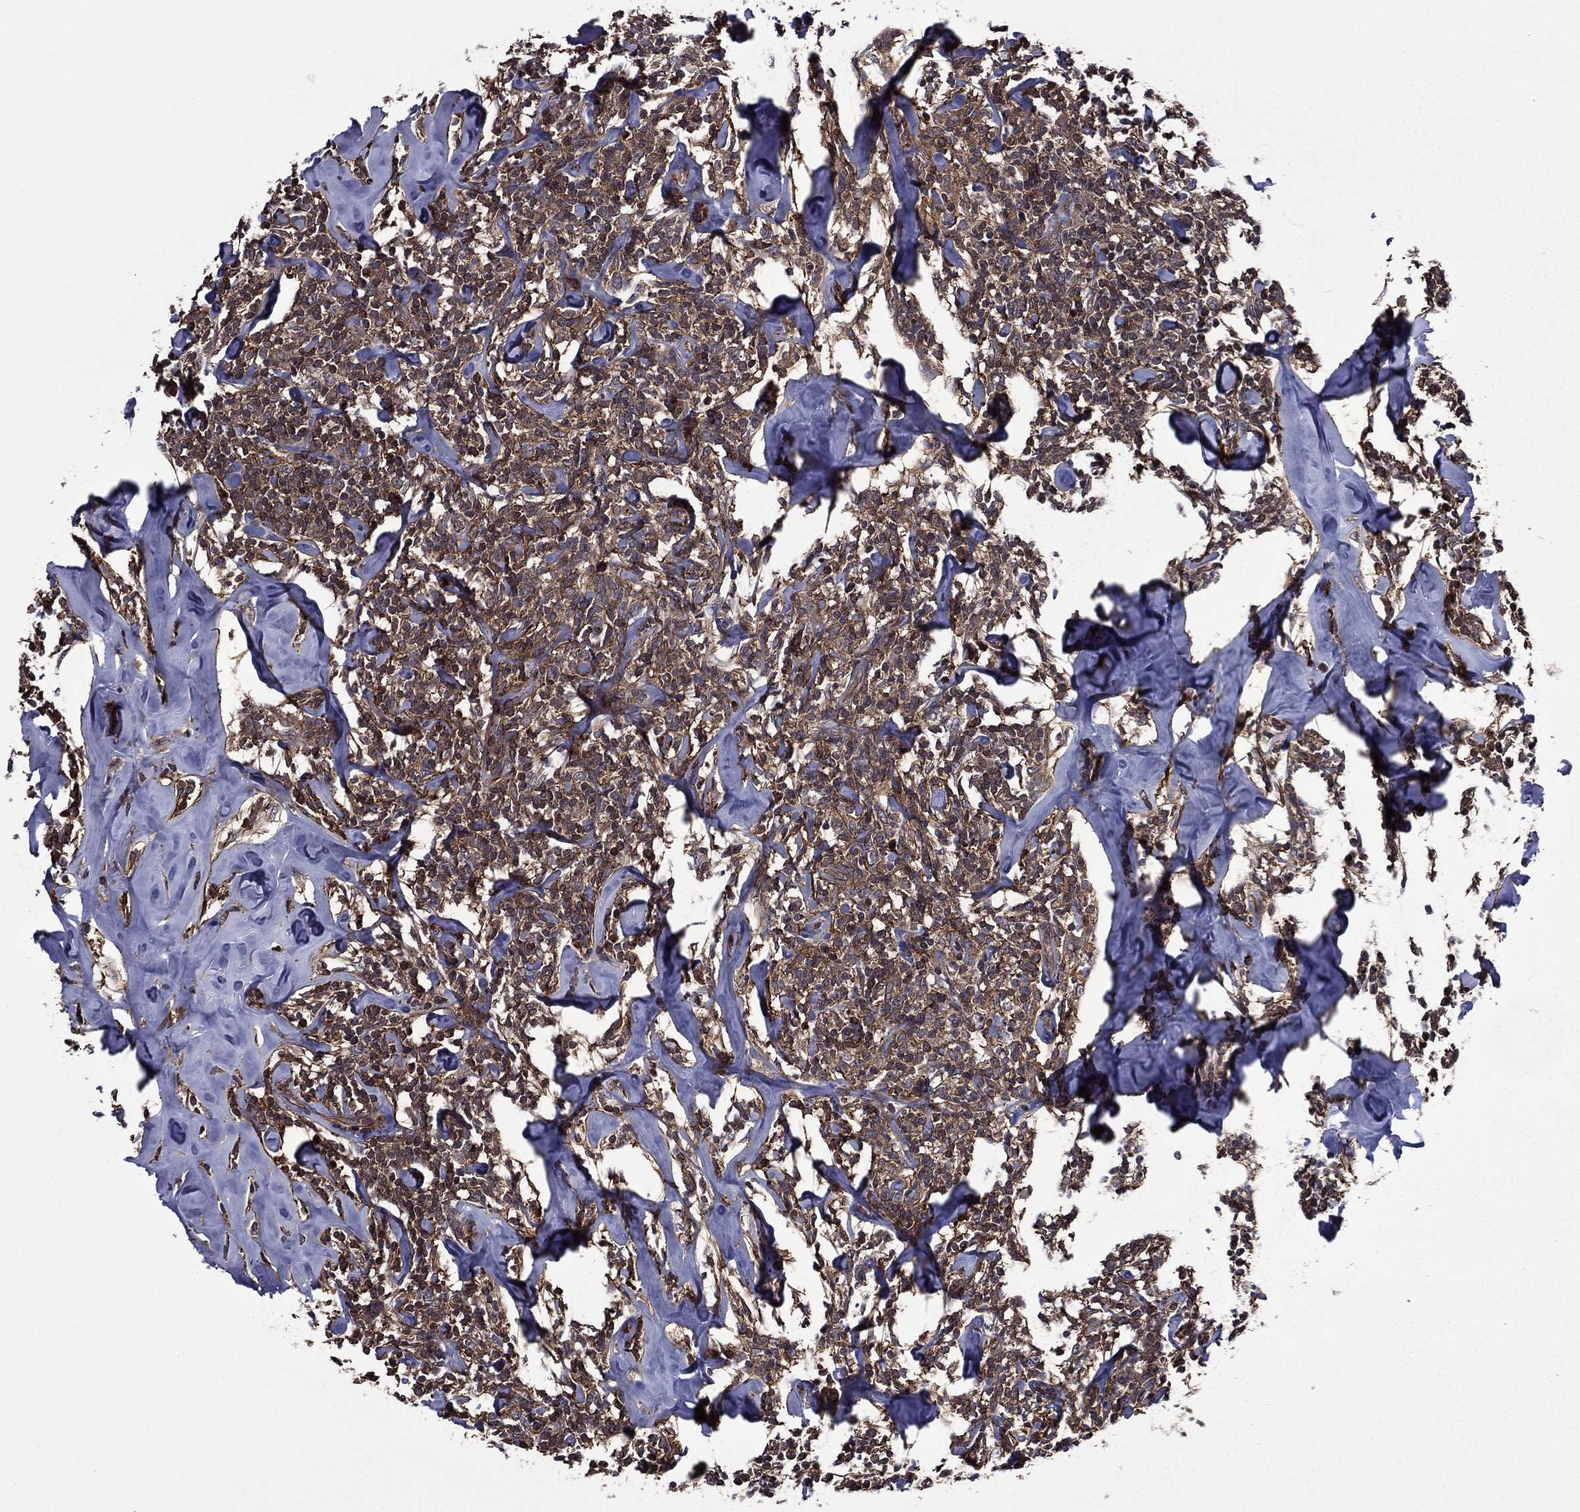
{"staining": {"intensity": "moderate", "quantity": "25%-75%", "location": "cytoplasmic/membranous,nuclear"}, "tissue": "lymphoma", "cell_type": "Tumor cells", "image_type": "cancer", "snomed": [{"axis": "morphology", "description": "Malignant lymphoma, non-Hodgkin's type, Low grade"}, {"axis": "topography", "description": "Lymph node"}], "caption": "High-power microscopy captured an IHC micrograph of lymphoma, revealing moderate cytoplasmic/membranous and nuclear positivity in about 25%-75% of tumor cells. (brown staining indicates protein expression, while blue staining denotes nuclei).", "gene": "PLPP3", "patient": {"sex": "female", "age": 56}}